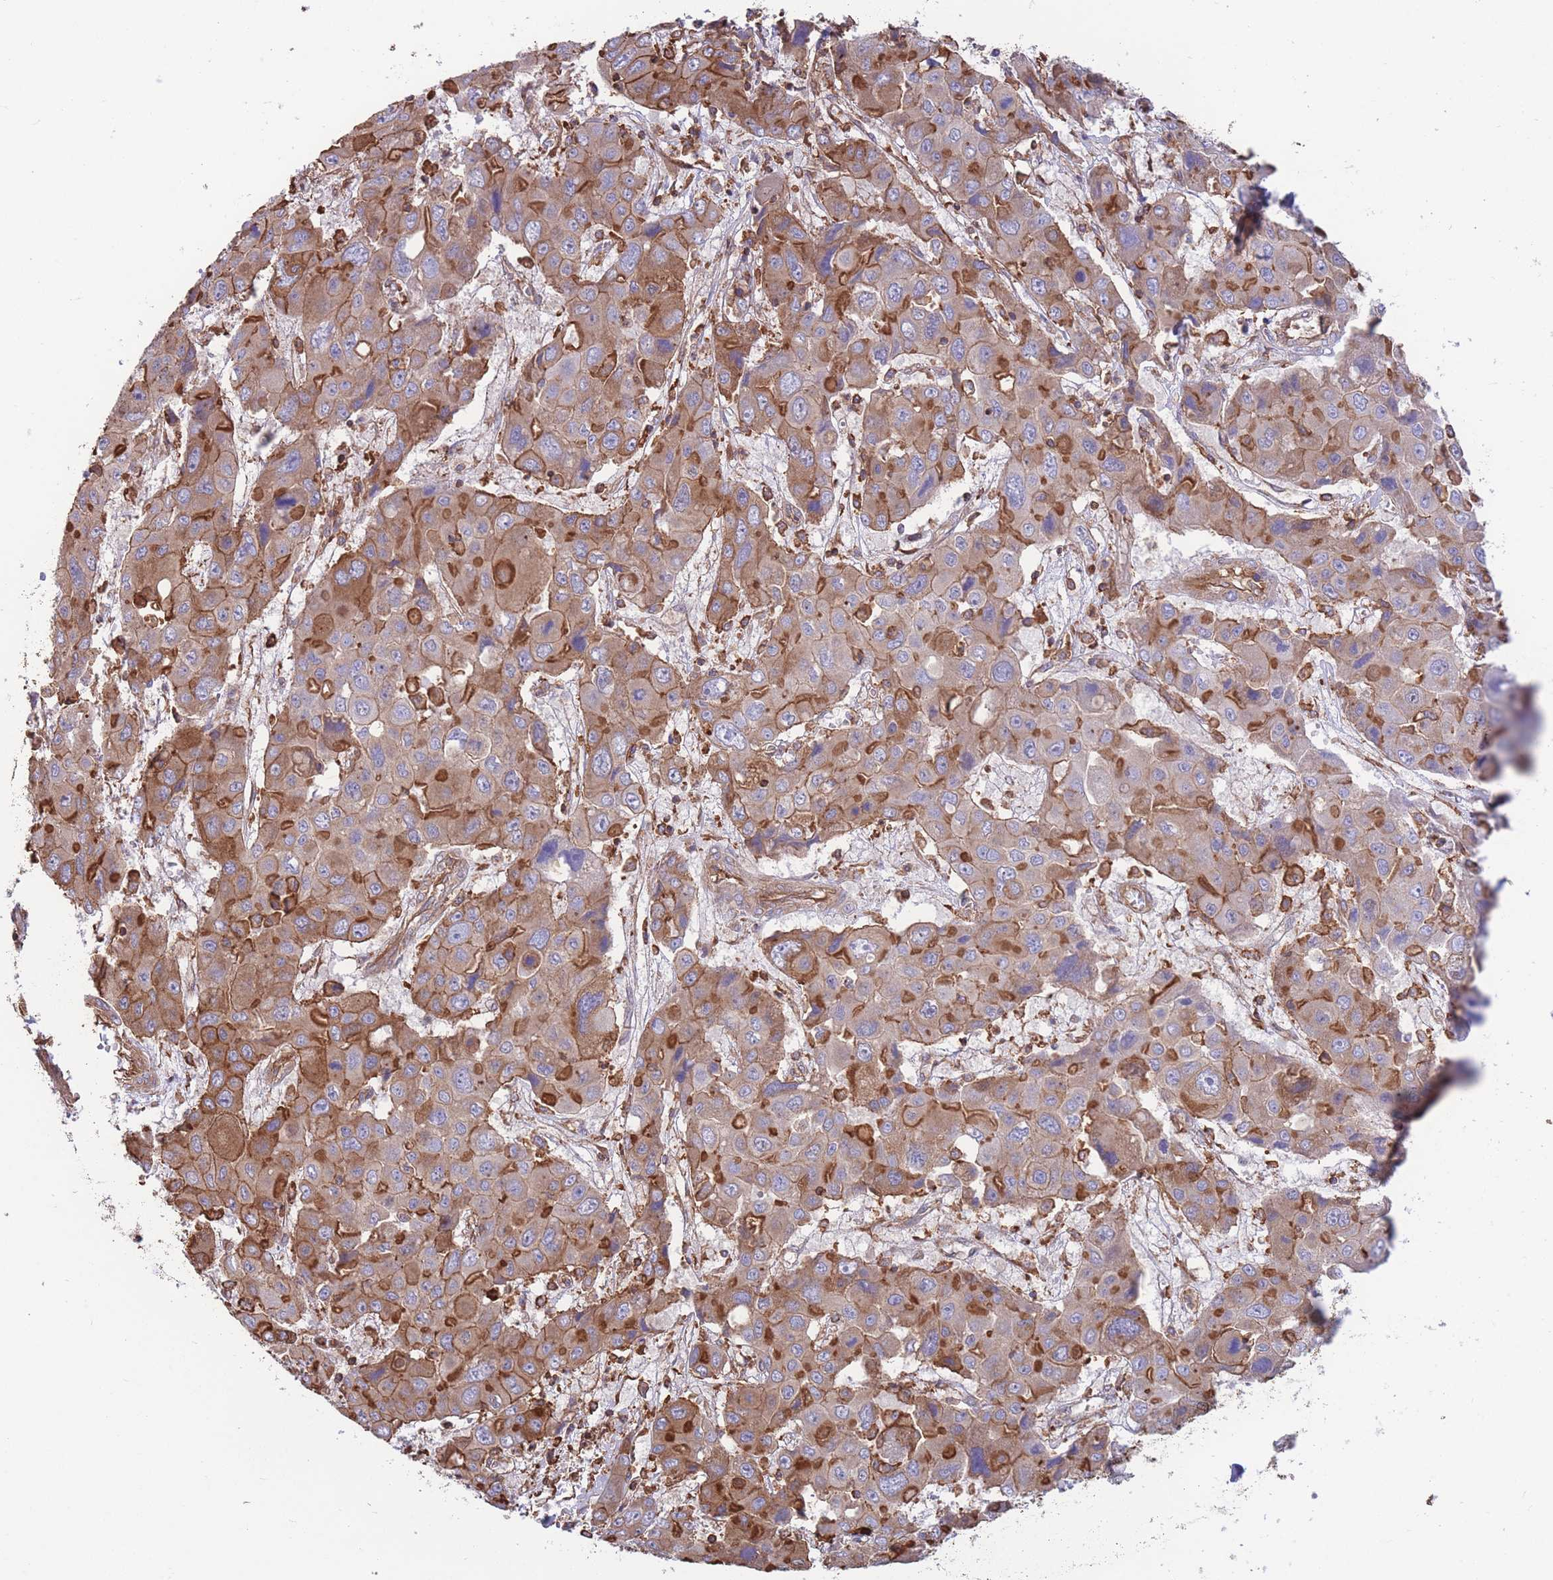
{"staining": {"intensity": "moderate", "quantity": "25%-75%", "location": "cytoplasmic/membranous"}, "tissue": "liver cancer", "cell_type": "Tumor cells", "image_type": "cancer", "snomed": [{"axis": "morphology", "description": "Cholangiocarcinoma"}, {"axis": "topography", "description": "Liver"}], "caption": "Protein staining reveals moderate cytoplasmic/membranous positivity in approximately 25%-75% of tumor cells in cholangiocarcinoma (liver).", "gene": "LRRN4CL", "patient": {"sex": "male", "age": 67}}